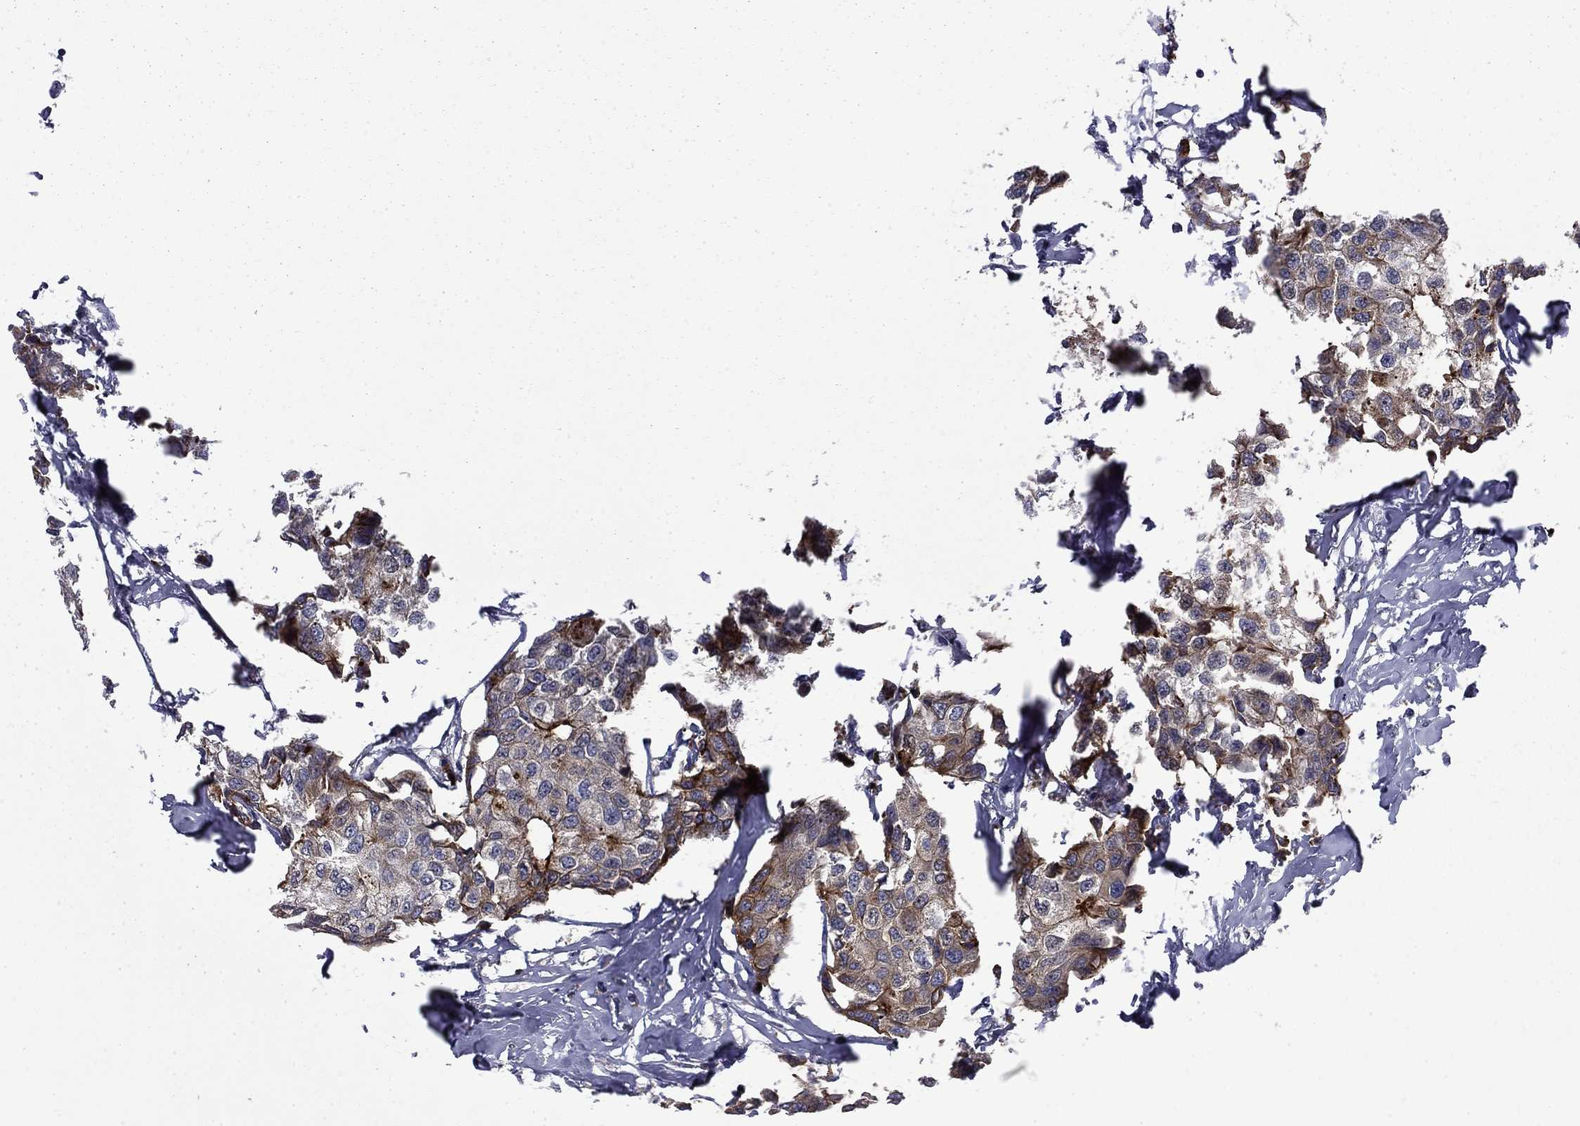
{"staining": {"intensity": "moderate", "quantity": "25%-75%", "location": "cytoplasmic/membranous"}, "tissue": "breast cancer", "cell_type": "Tumor cells", "image_type": "cancer", "snomed": [{"axis": "morphology", "description": "Duct carcinoma"}, {"axis": "topography", "description": "Breast"}], "caption": "Breast cancer was stained to show a protein in brown. There is medium levels of moderate cytoplasmic/membranous staining in approximately 25%-75% of tumor cells.", "gene": "CEACAM7", "patient": {"sex": "female", "age": 80}}